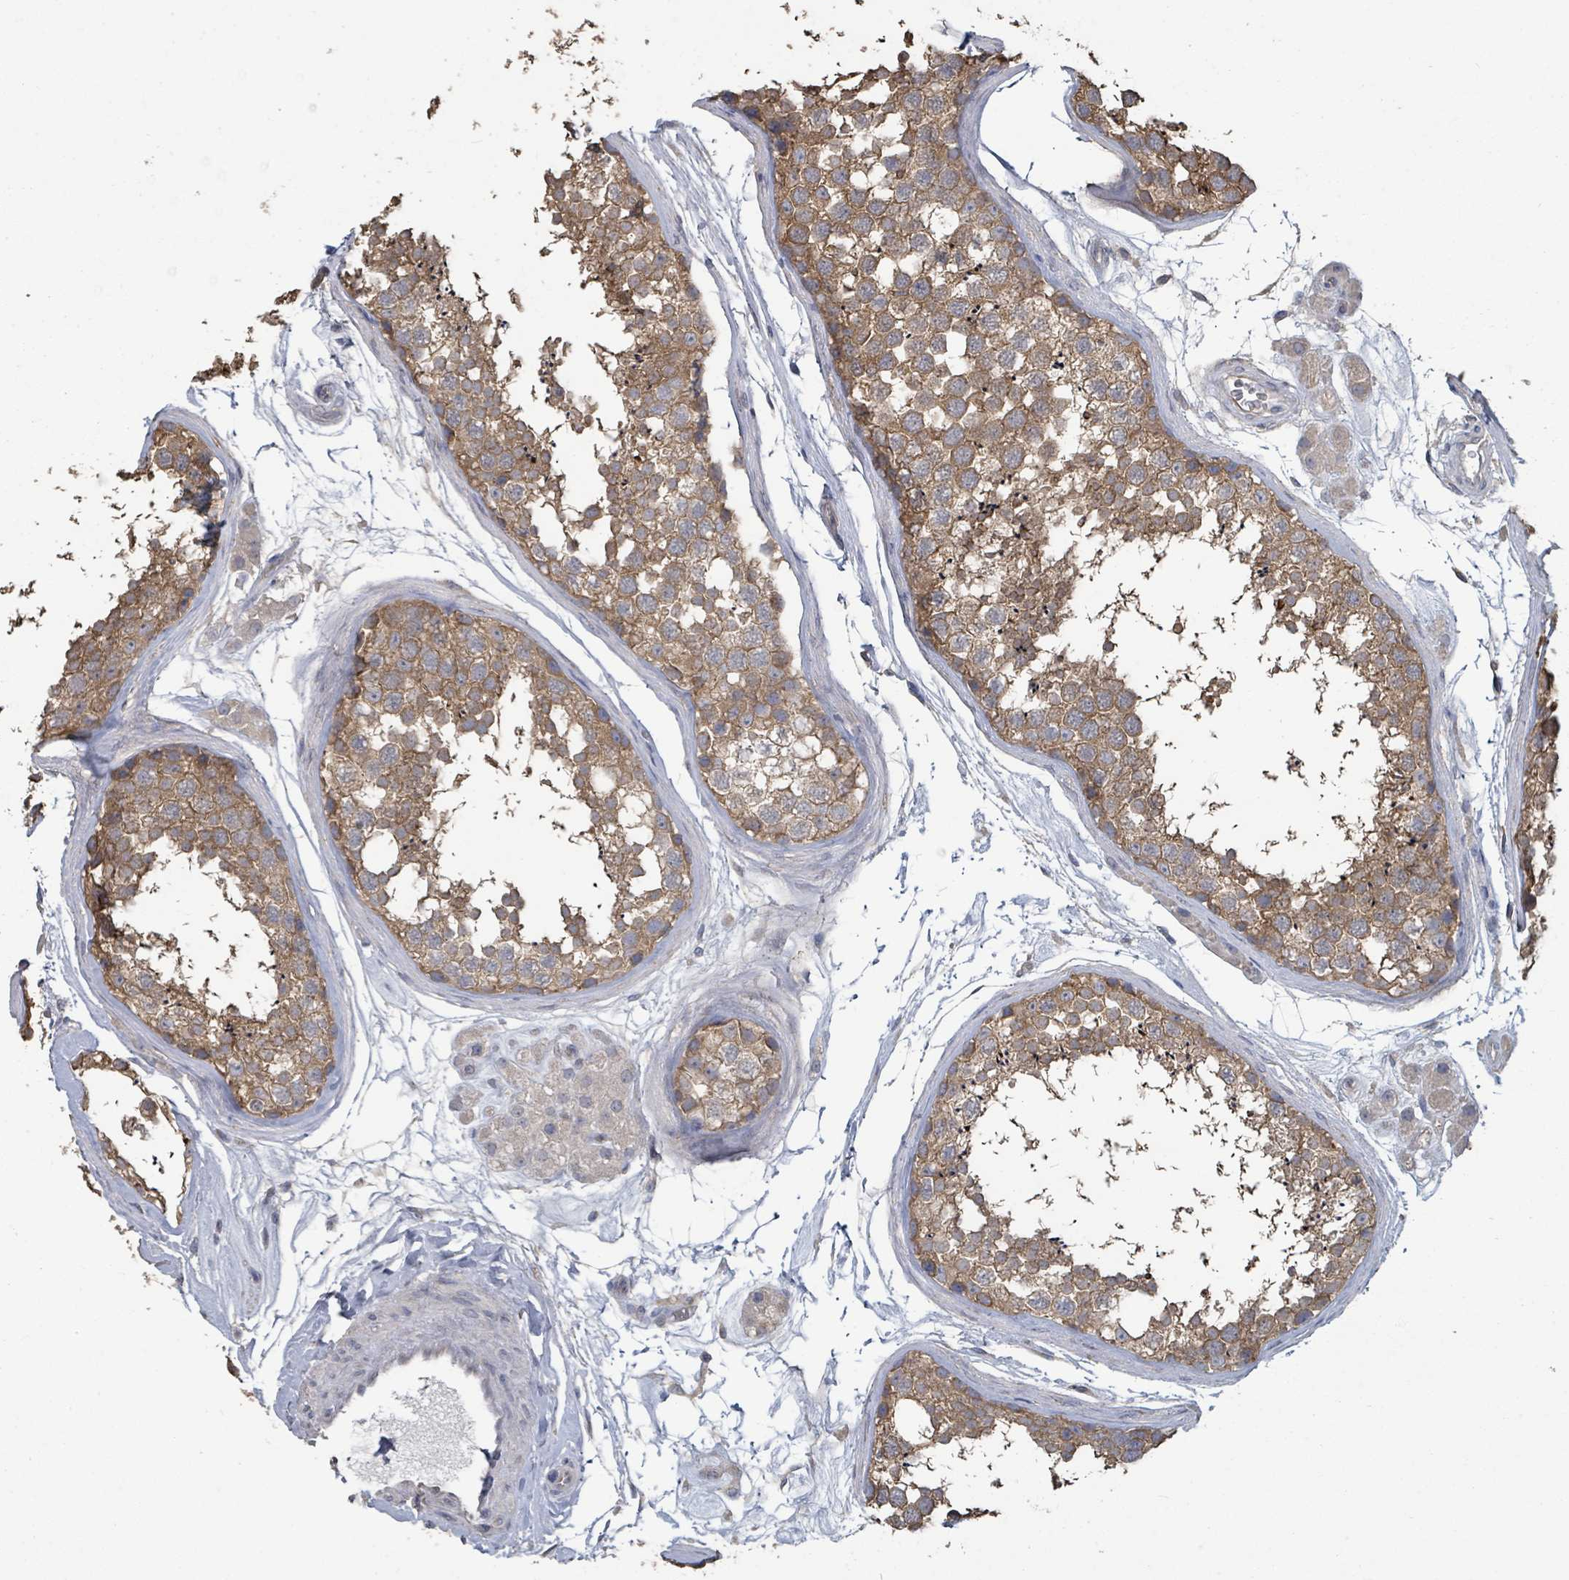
{"staining": {"intensity": "moderate", "quantity": ">75%", "location": "cytoplasmic/membranous"}, "tissue": "testis", "cell_type": "Cells in seminiferous ducts", "image_type": "normal", "snomed": [{"axis": "morphology", "description": "Normal tissue, NOS"}, {"axis": "topography", "description": "Testis"}], "caption": "A brown stain highlights moderate cytoplasmic/membranous staining of a protein in cells in seminiferous ducts of benign testis.", "gene": "SLC9A7", "patient": {"sex": "male", "age": 56}}